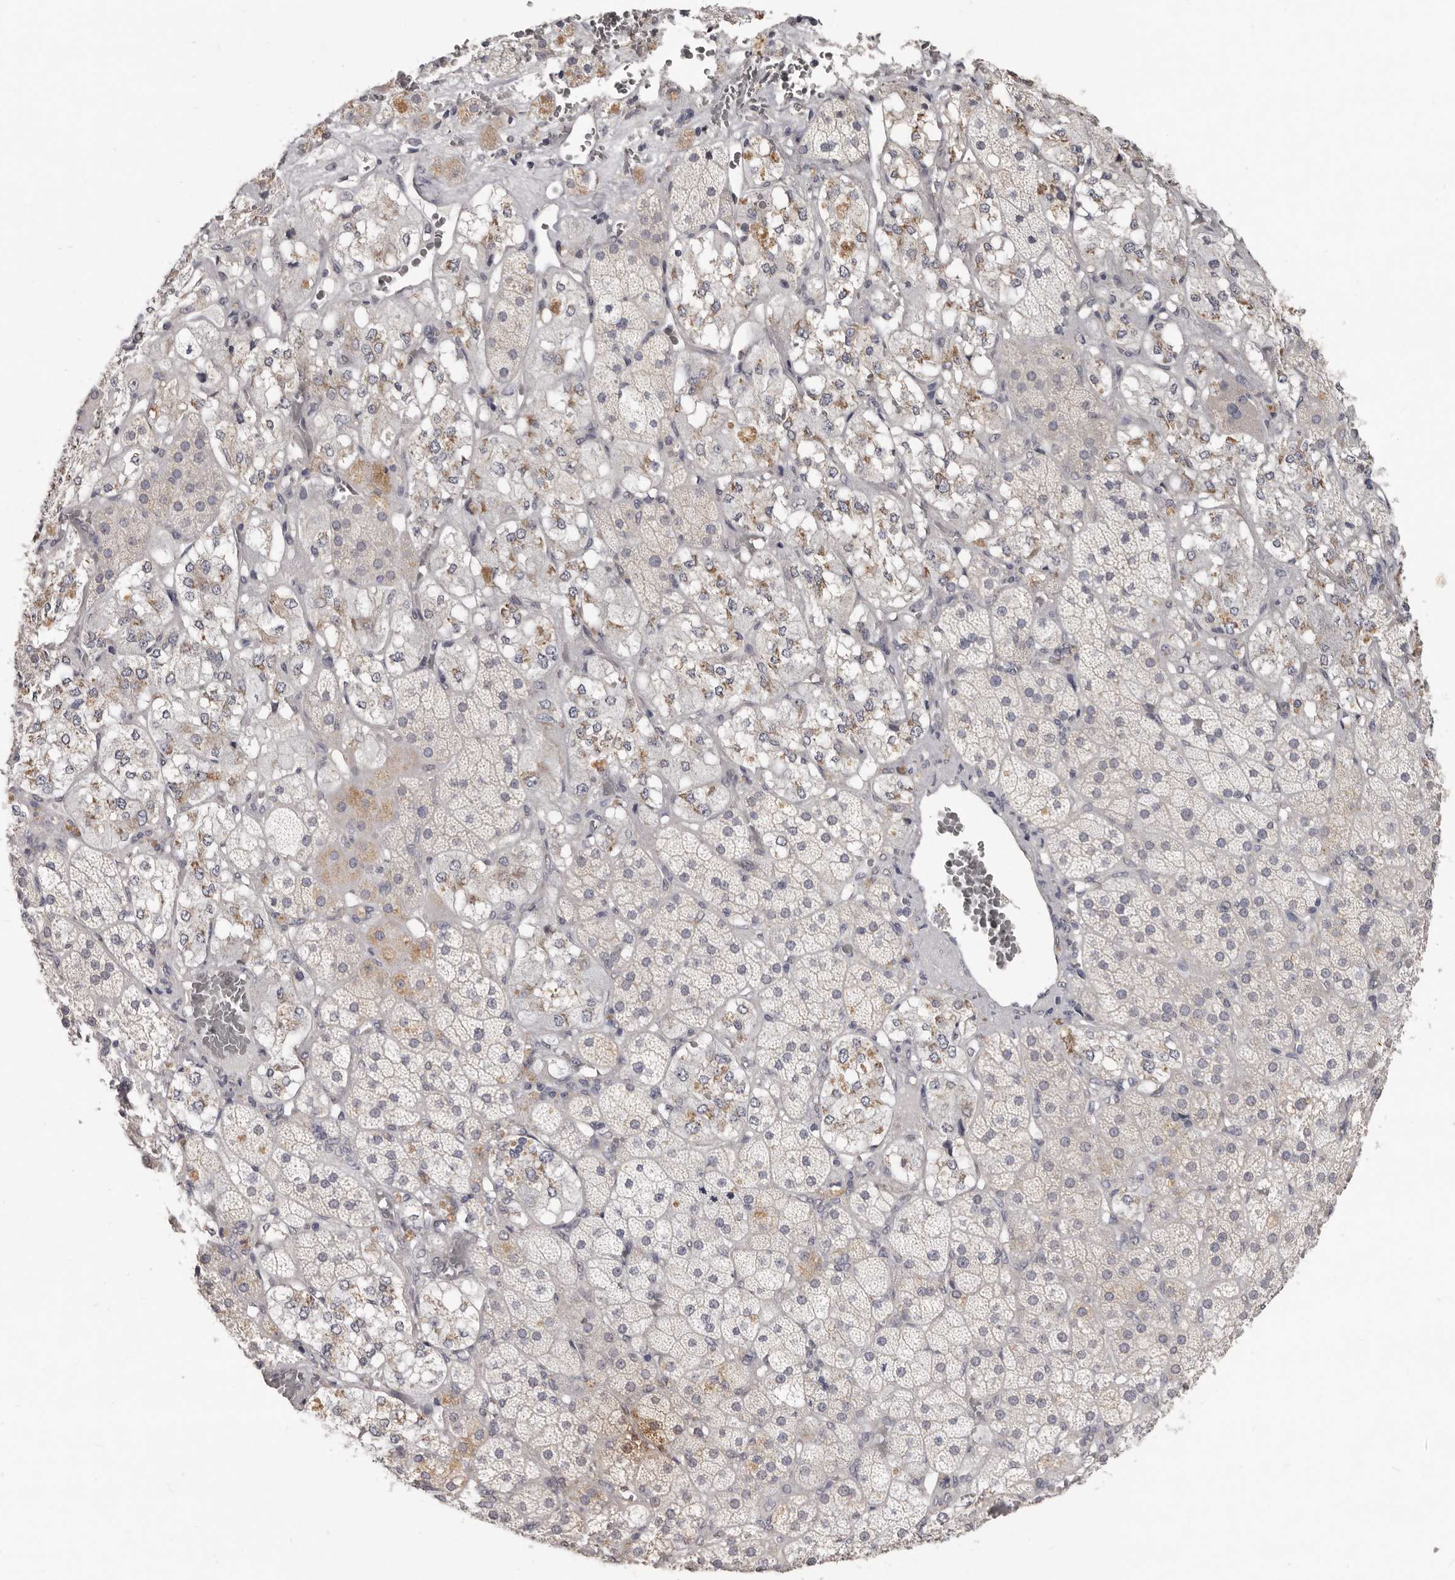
{"staining": {"intensity": "moderate", "quantity": "<25%", "location": "cytoplasmic/membranous"}, "tissue": "adrenal gland", "cell_type": "Glandular cells", "image_type": "normal", "snomed": [{"axis": "morphology", "description": "Normal tissue, NOS"}, {"axis": "topography", "description": "Adrenal gland"}], "caption": "Protein analysis of normal adrenal gland exhibits moderate cytoplasmic/membranous staining in about <25% of glandular cells. The protein is stained brown, and the nuclei are stained in blue (DAB (3,3'-diaminobenzidine) IHC with brightfield microscopy, high magnification).", "gene": "LINGO2", "patient": {"sex": "male", "age": 57}}